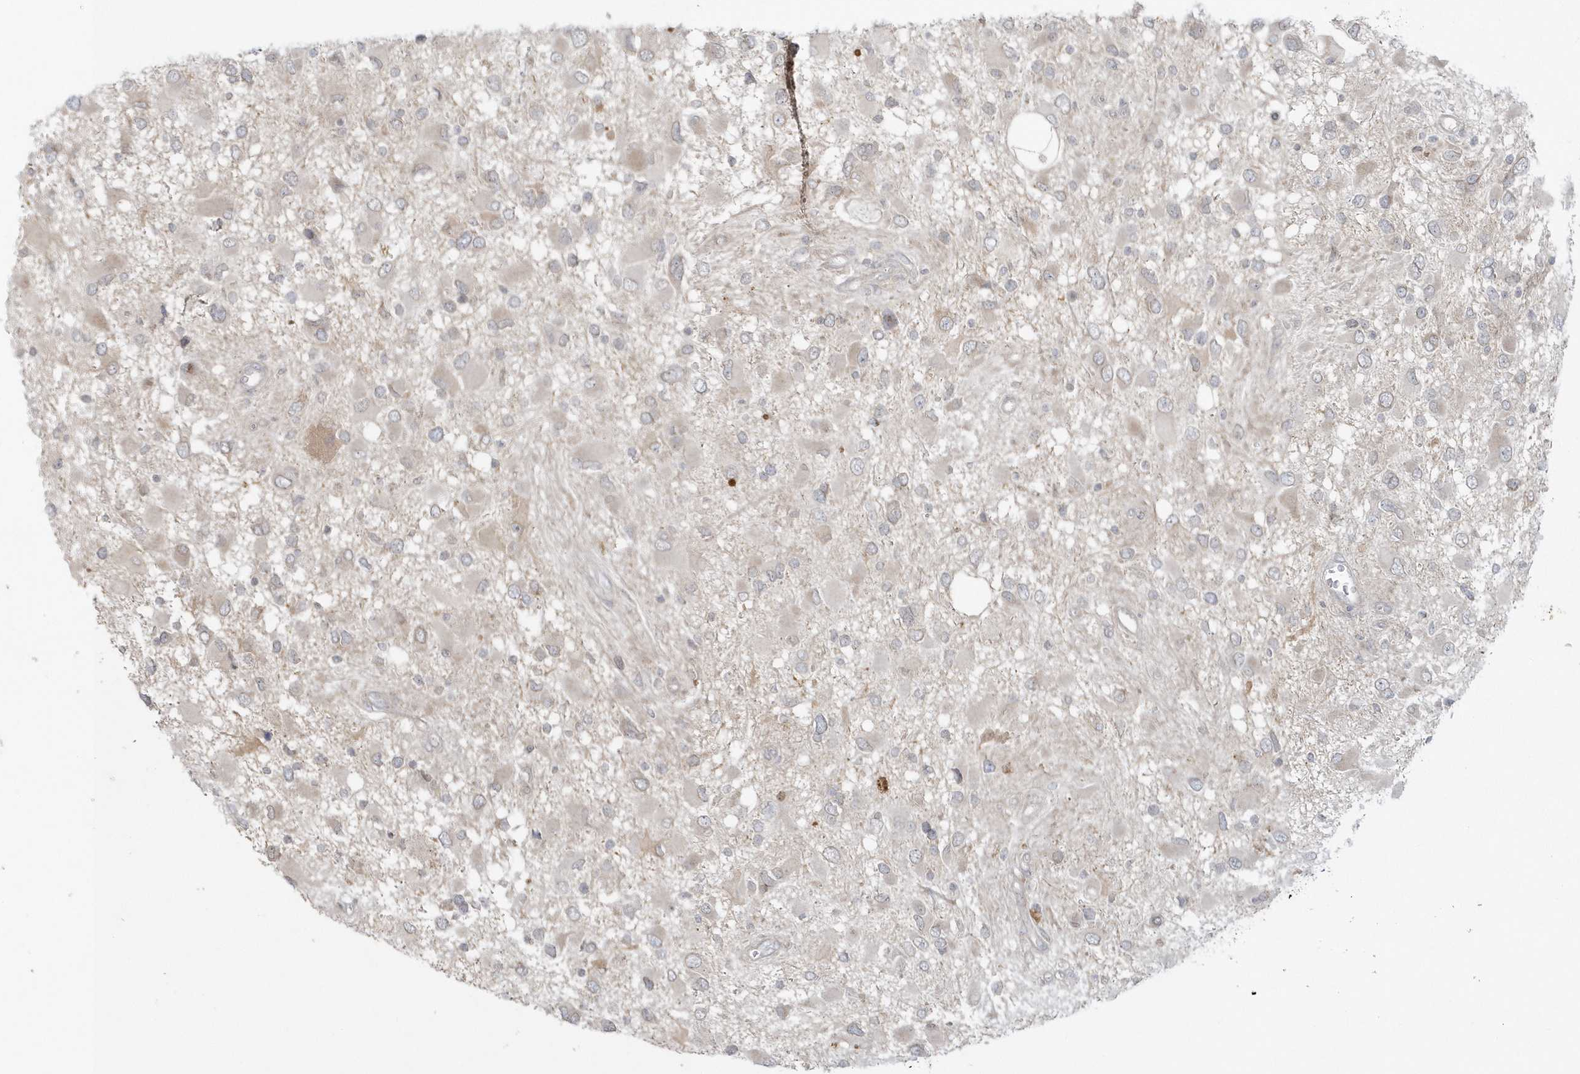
{"staining": {"intensity": "negative", "quantity": "none", "location": "none"}, "tissue": "glioma", "cell_type": "Tumor cells", "image_type": "cancer", "snomed": [{"axis": "morphology", "description": "Glioma, malignant, High grade"}, {"axis": "topography", "description": "Brain"}], "caption": "An immunohistochemistry (IHC) image of high-grade glioma (malignant) is shown. There is no staining in tumor cells of high-grade glioma (malignant).", "gene": "BLTP3A", "patient": {"sex": "male", "age": 53}}